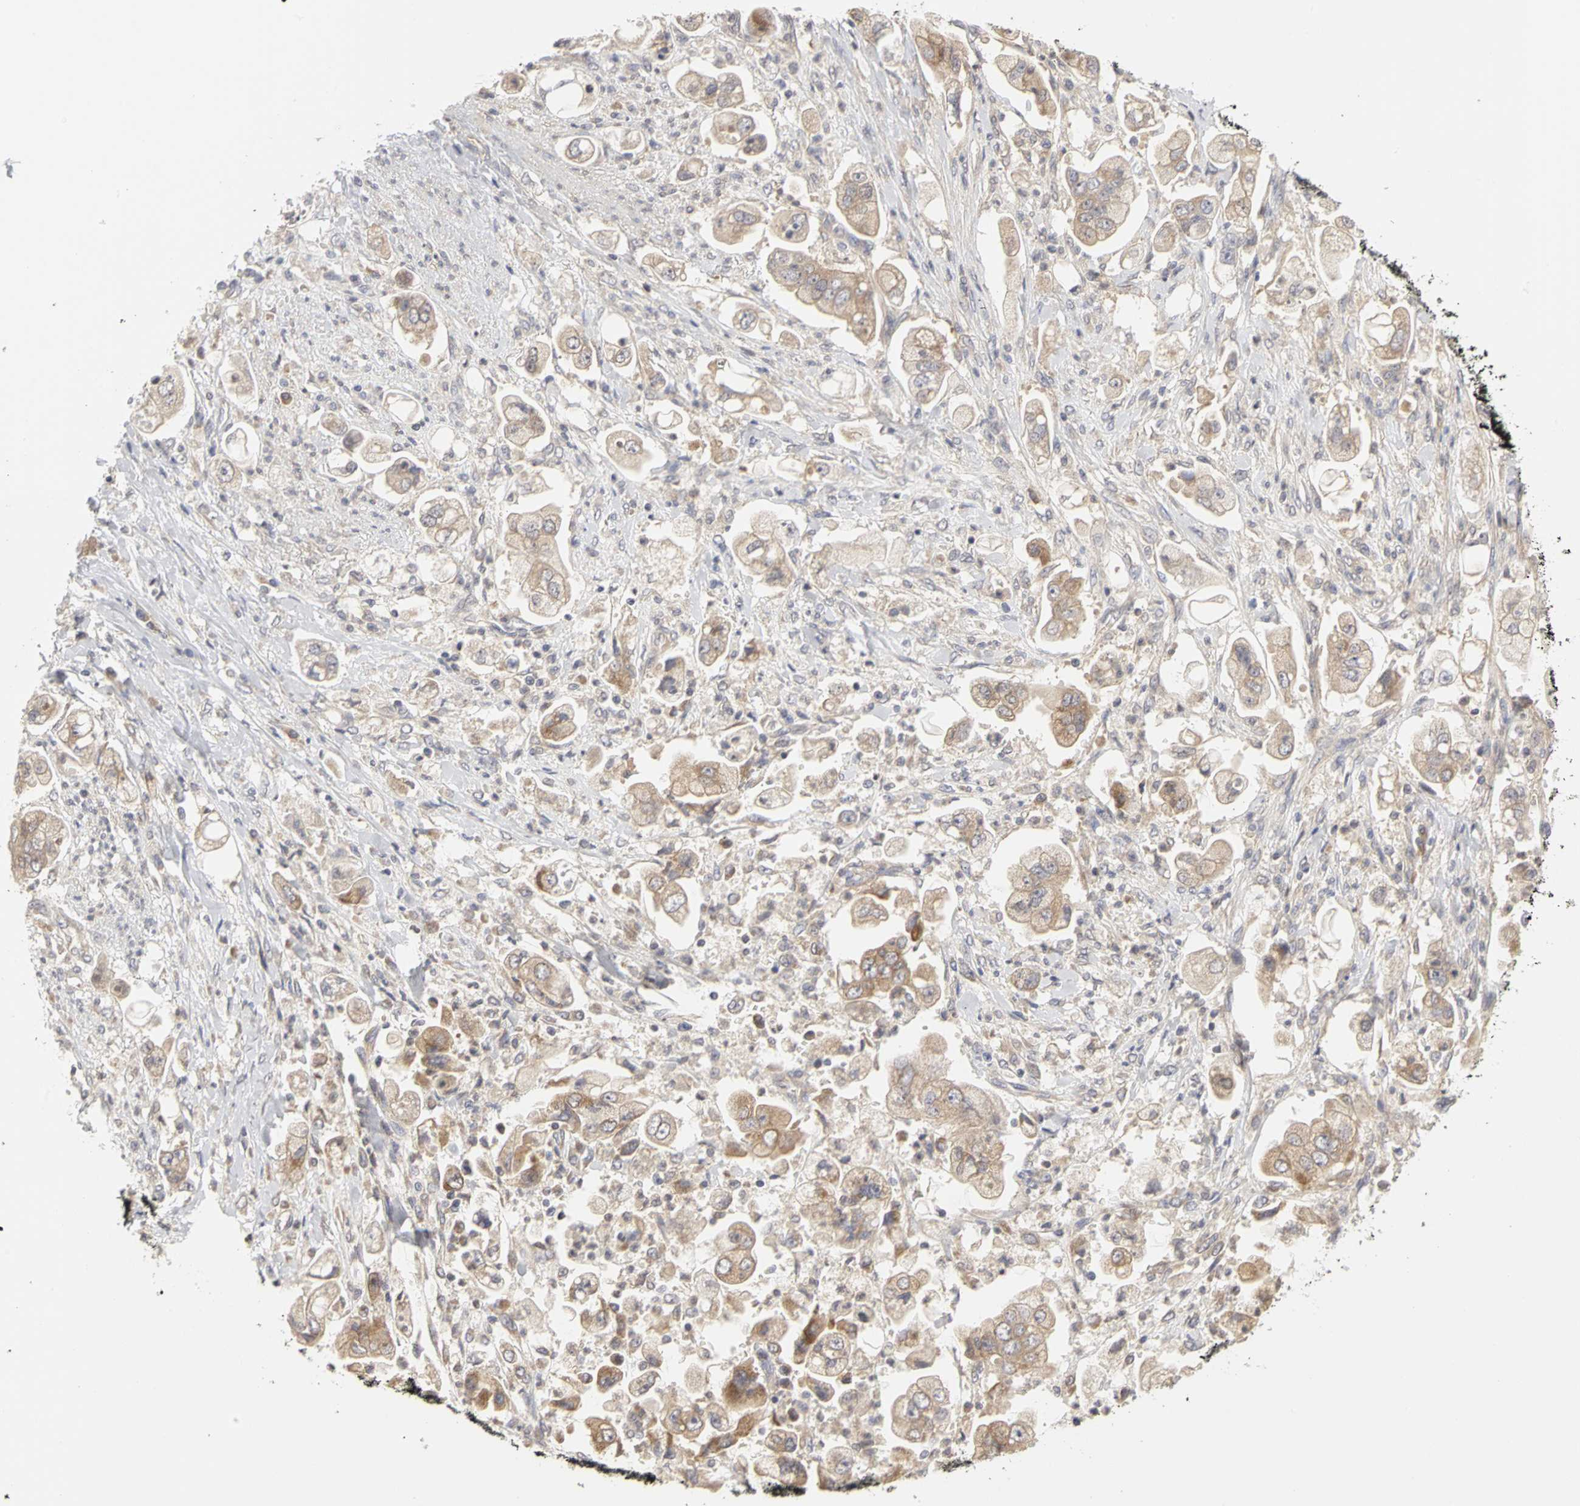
{"staining": {"intensity": "weak", "quantity": ">75%", "location": "cytoplasmic/membranous"}, "tissue": "stomach cancer", "cell_type": "Tumor cells", "image_type": "cancer", "snomed": [{"axis": "morphology", "description": "Adenocarcinoma, NOS"}, {"axis": "topography", "description": "Stomach"}], "caption": "A low amount of weak cytoplasmic/membranous expression is appreciated in about >75% of tumor cells in stomach cancer tissue. The staining is performed using DAB (3,3'-diaminobenzidine) brown chromogen to label protein expression. The nuclei are counter-stained blue using hematoxylin.", "gene": "IRAK1", "patient": {"sex": "male", "age": 62}}